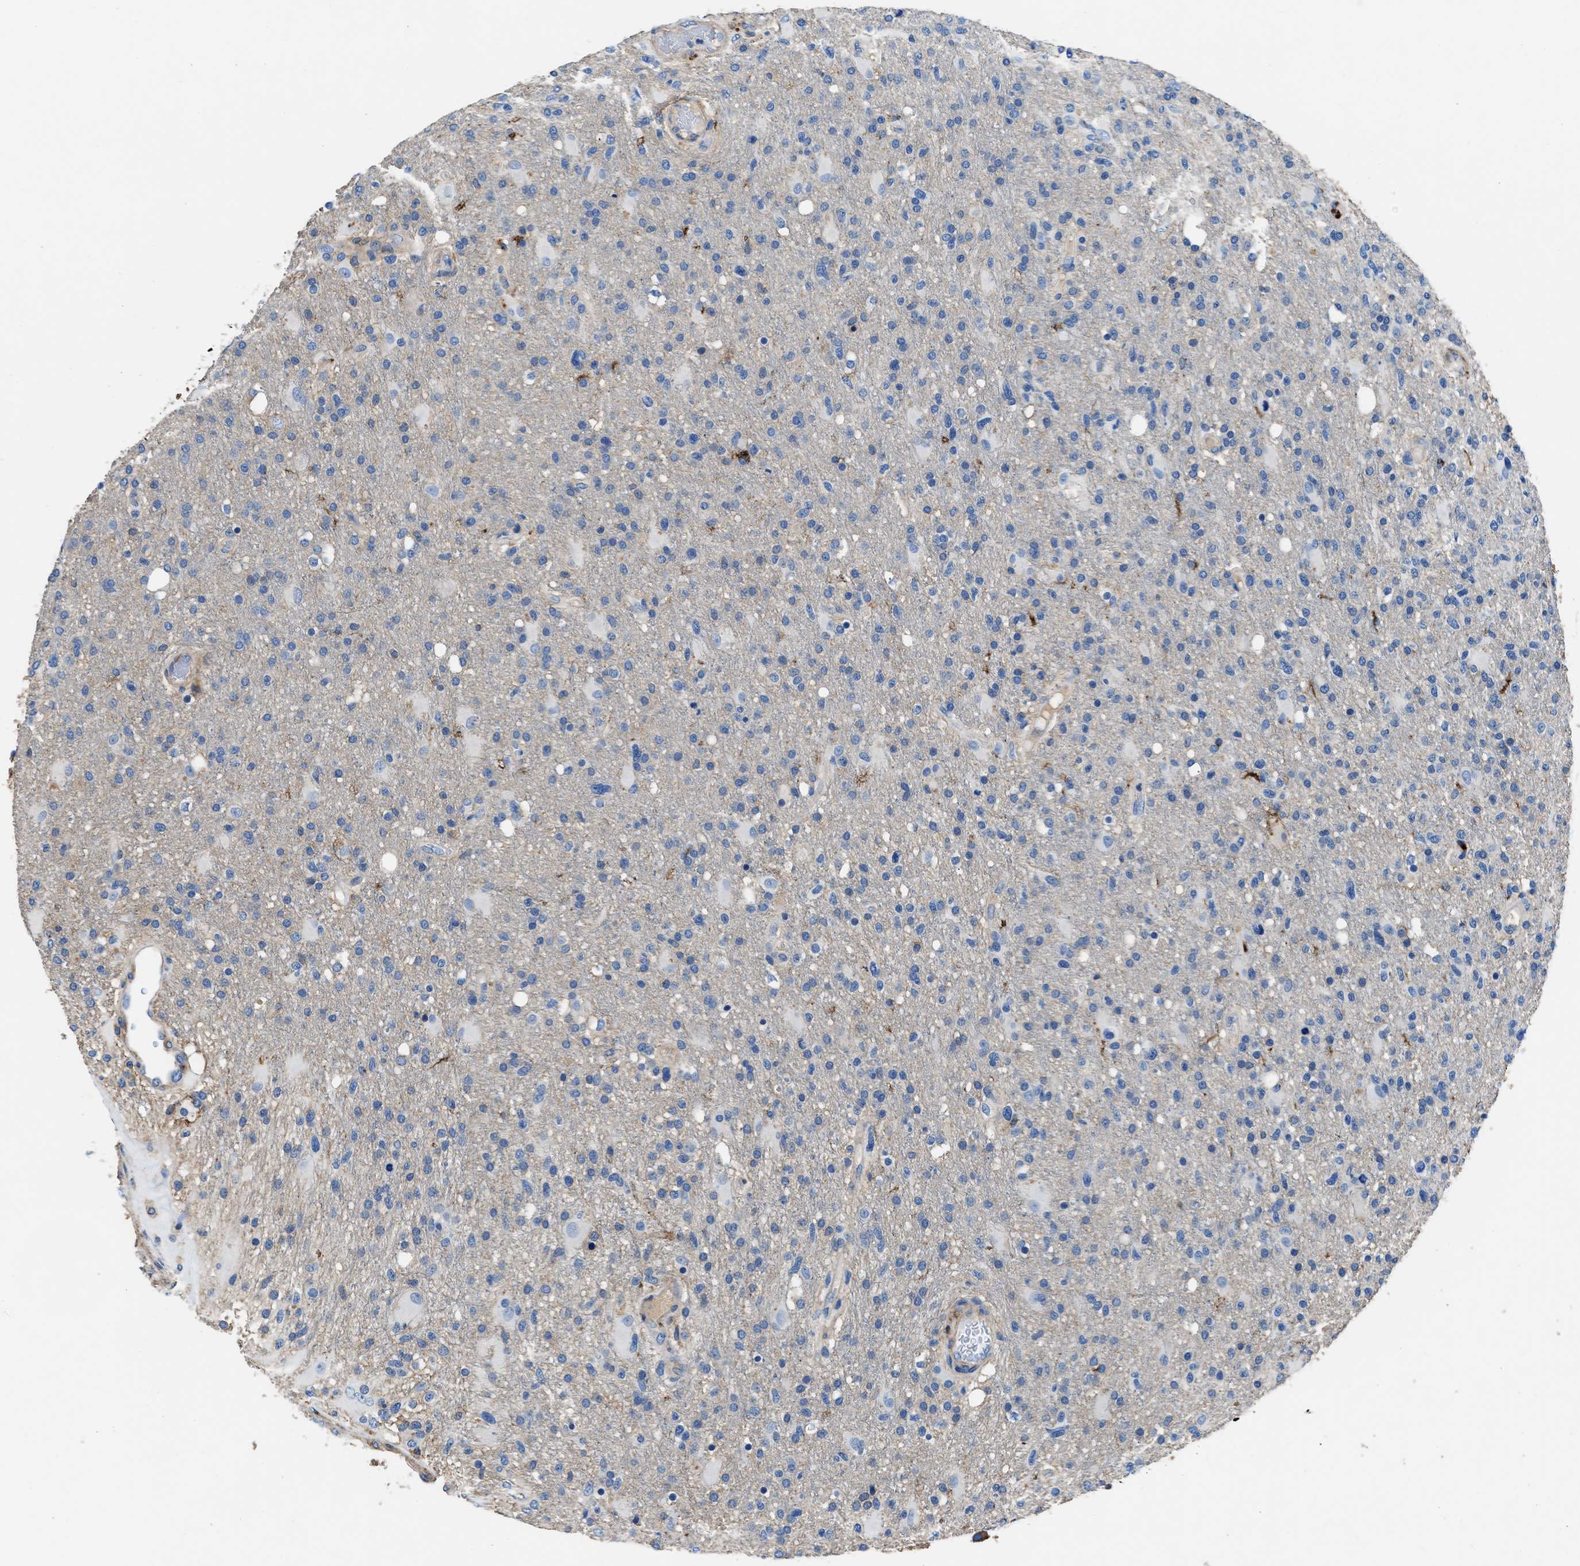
{"staining": {"intensity": "negative", "quantity": "none", "location": "none"}, "tissue": "glioma", "cell_type": "Tumor cells", "image_type": "cancer", "snomed": [{"axis": "morphology", "description": "Glioma, malignant, High grade"}, {"axis": "topography", "description": "Brain"}], "caption": "Tumor cells are negative for protein expression in human high-grade glioma (malignant).", "gene": "KCNQ4", "patient": {"sex": "male", "age": 72}}